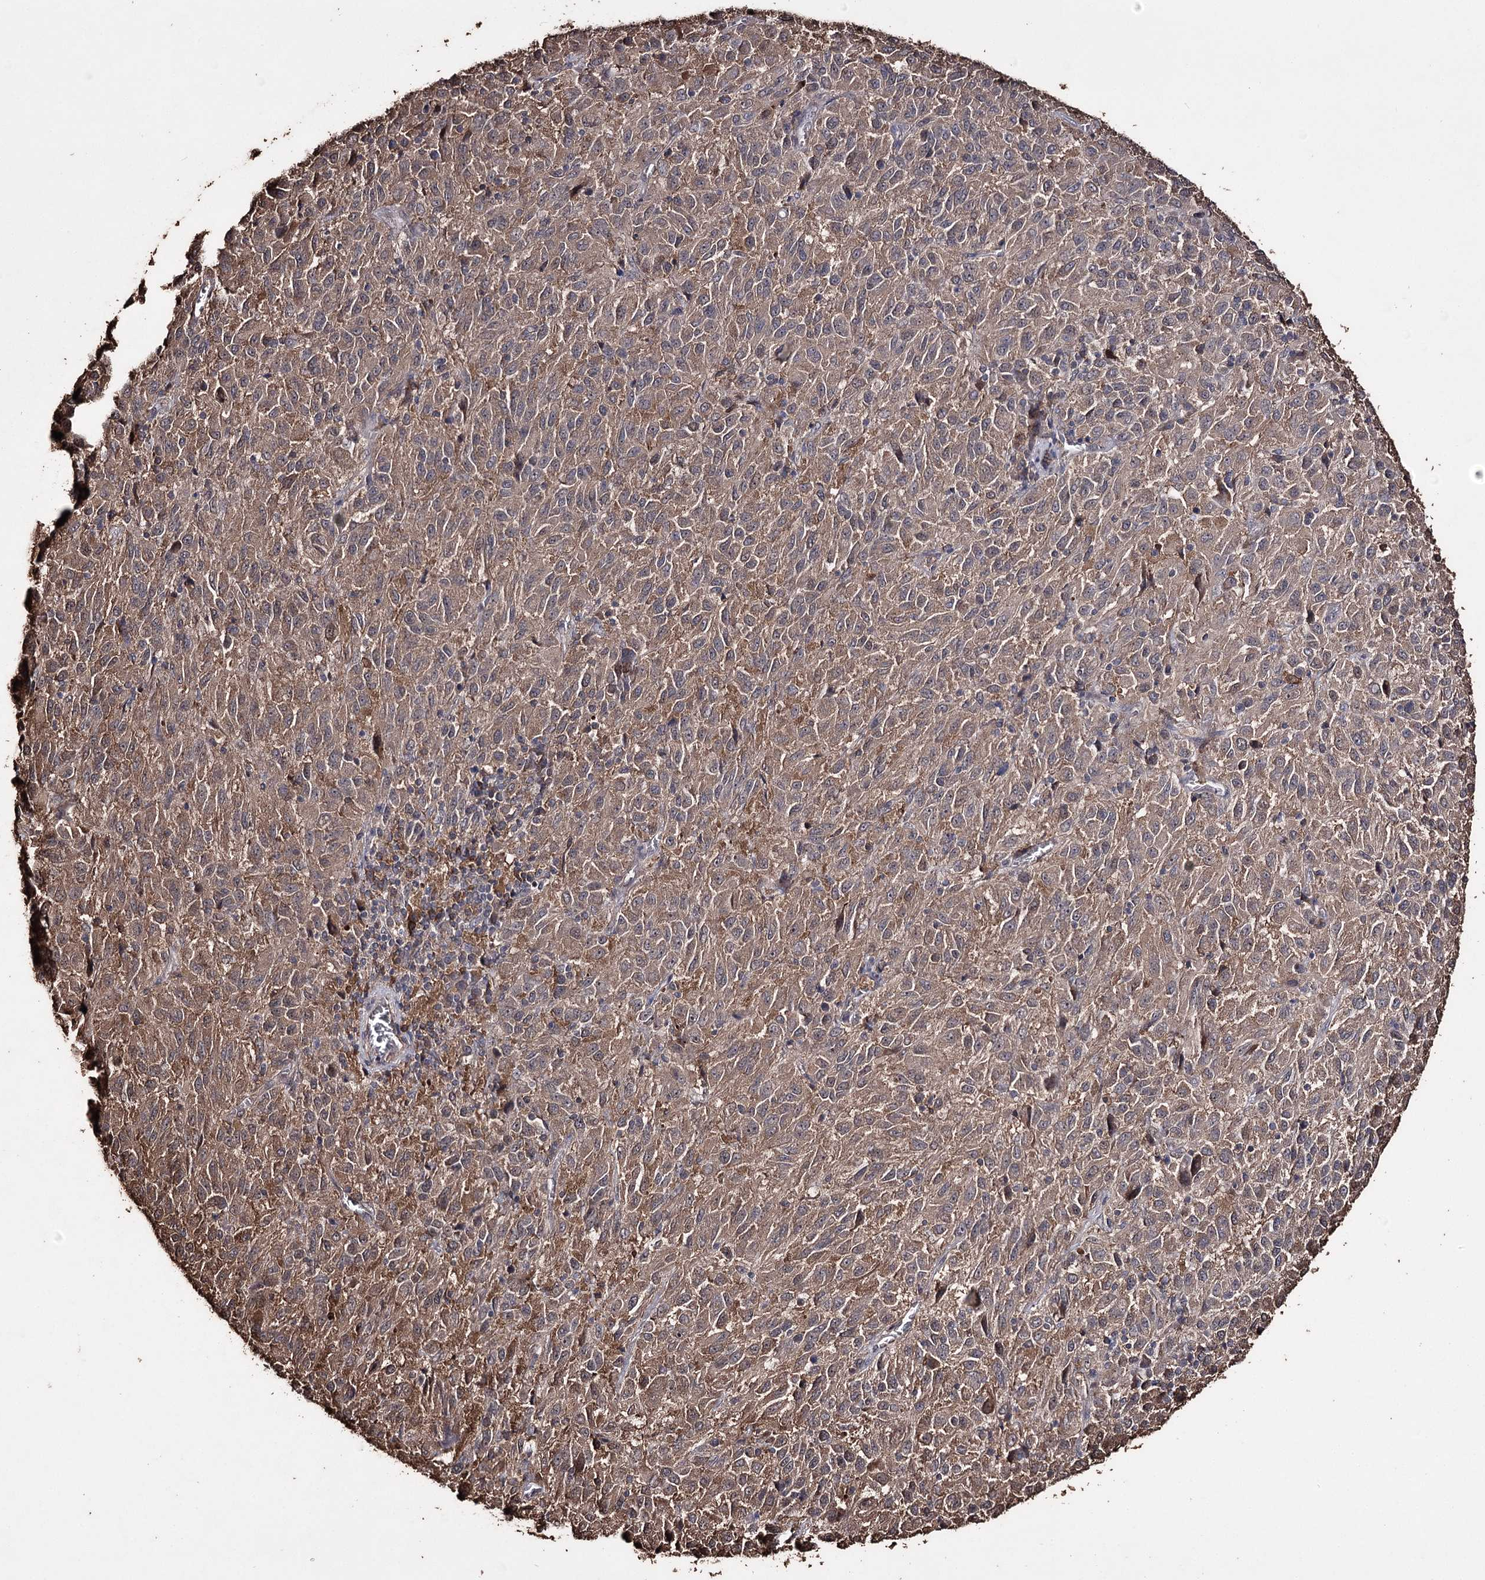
{"staining": {"intensity": "moderate", "quantity": ">75%", "location": "cytoplasmic/membranous"}, "tissue": "melanoma", "cell_type": "Tumor cells", "image_type": "cancer", "snomed": [{"axis": "morphology", "description": "Malignant melanoma, Metastatic site"}, {"axis": "topography", "description": "Lung"}], "caption": "A medium amount of moderate cytoplasmic/membranous staining is present in approximately >75% of tumor cells in melanoma tissue.", "gene": "ZNF662", "patient": {"sex": "male", "age": 64}}